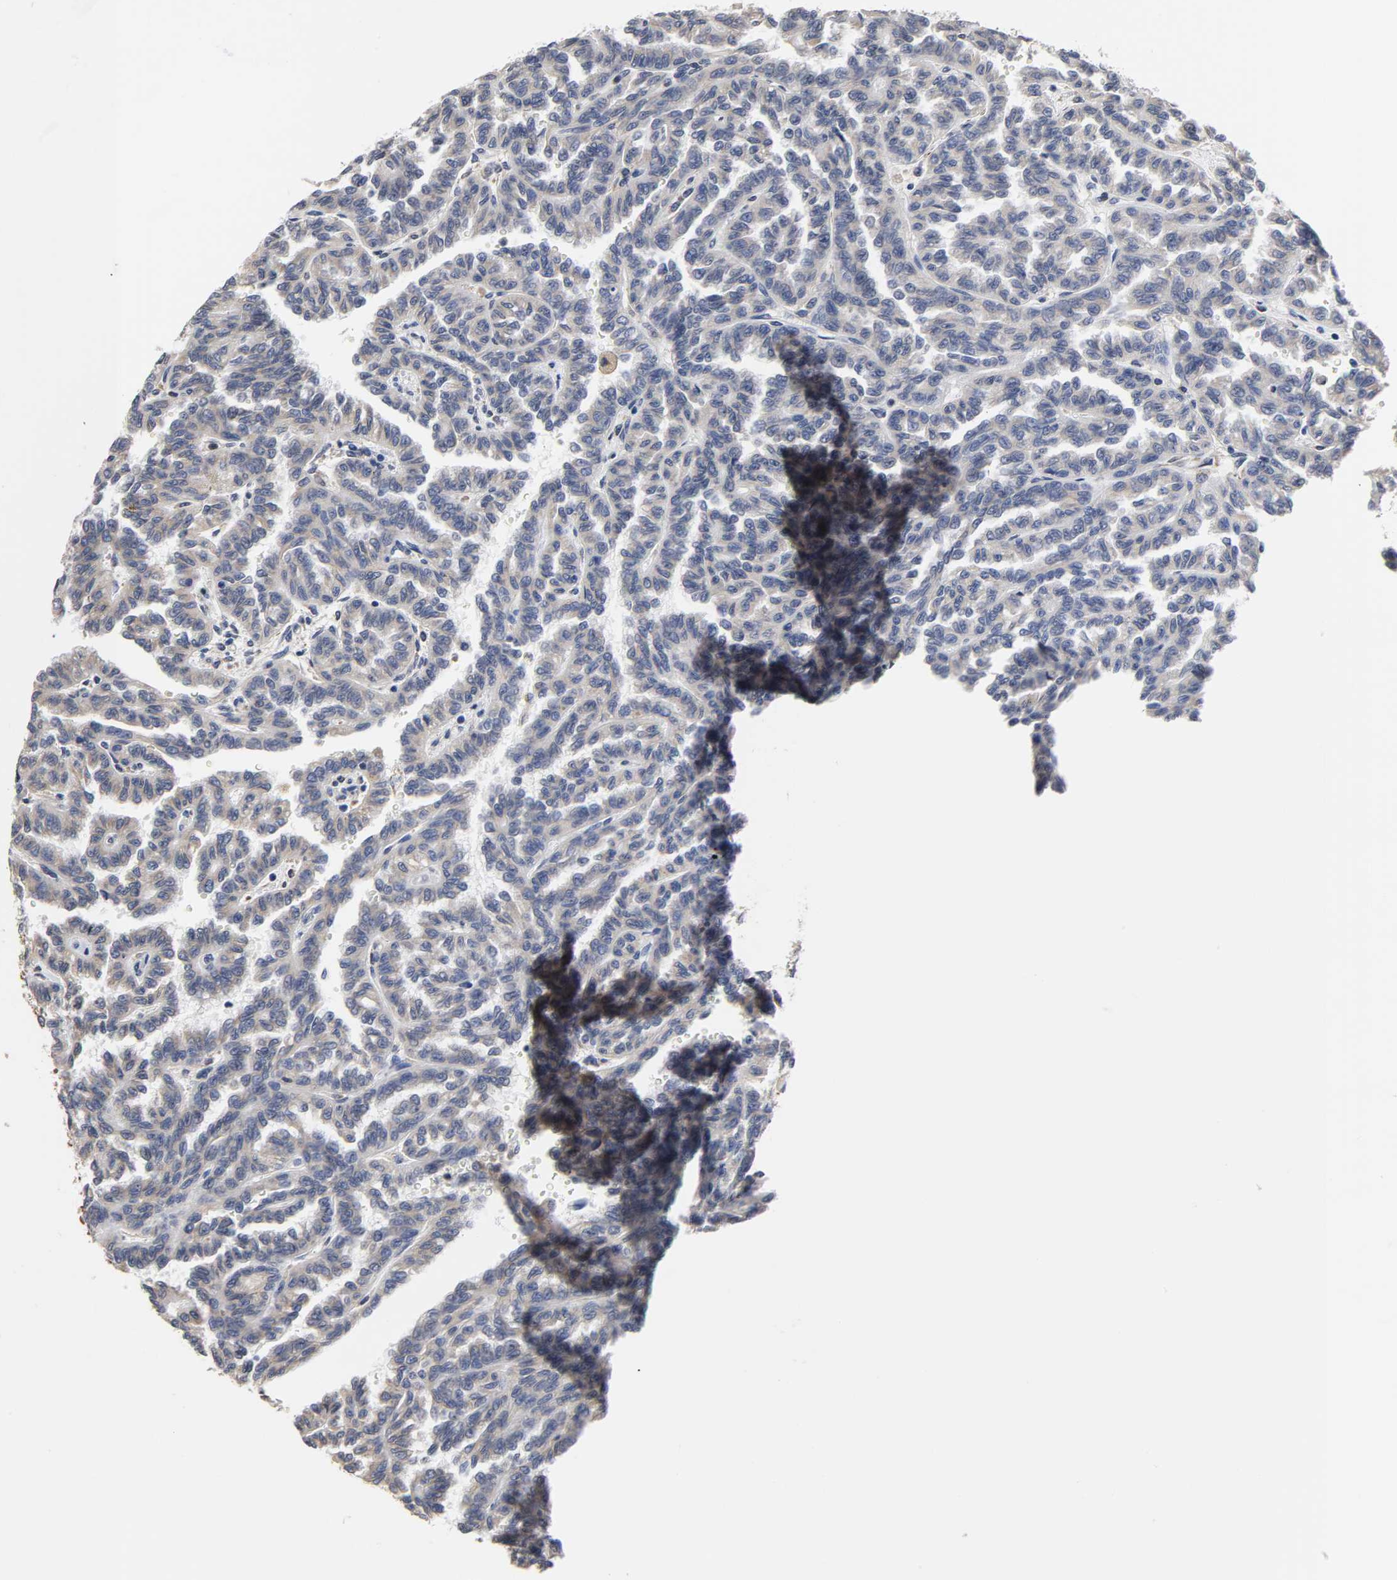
{"staining": {"intensity": "weak", "quantity": ">75%", "location": "cytoplasmic/membranous"}, "tissue": "renal cancer", "cell_type": "Tumor cells", "image_type": "cancer", "snomed": [{"axis": "morphology", "description": "Inflammation, NOS"}, {"axis": "morphology", "description": "Adenocarcinoma, NOS"}, {"axis": "topography", "description": "Kidney"}], "caption": "Immunohistochemical staining of human adenocarcinoma (renal) reveals low levels of weak cytoplasmic/membranous positivity in approximately >75% of tumor cells. The staining was performed using DAB (3,3'-diaminobenzidine), with brown indicating positive protein expression. Nuclei are stained blue with hematoxylin.", "gene": "HCK", "patient": {"sex": "male", "age": 68}}